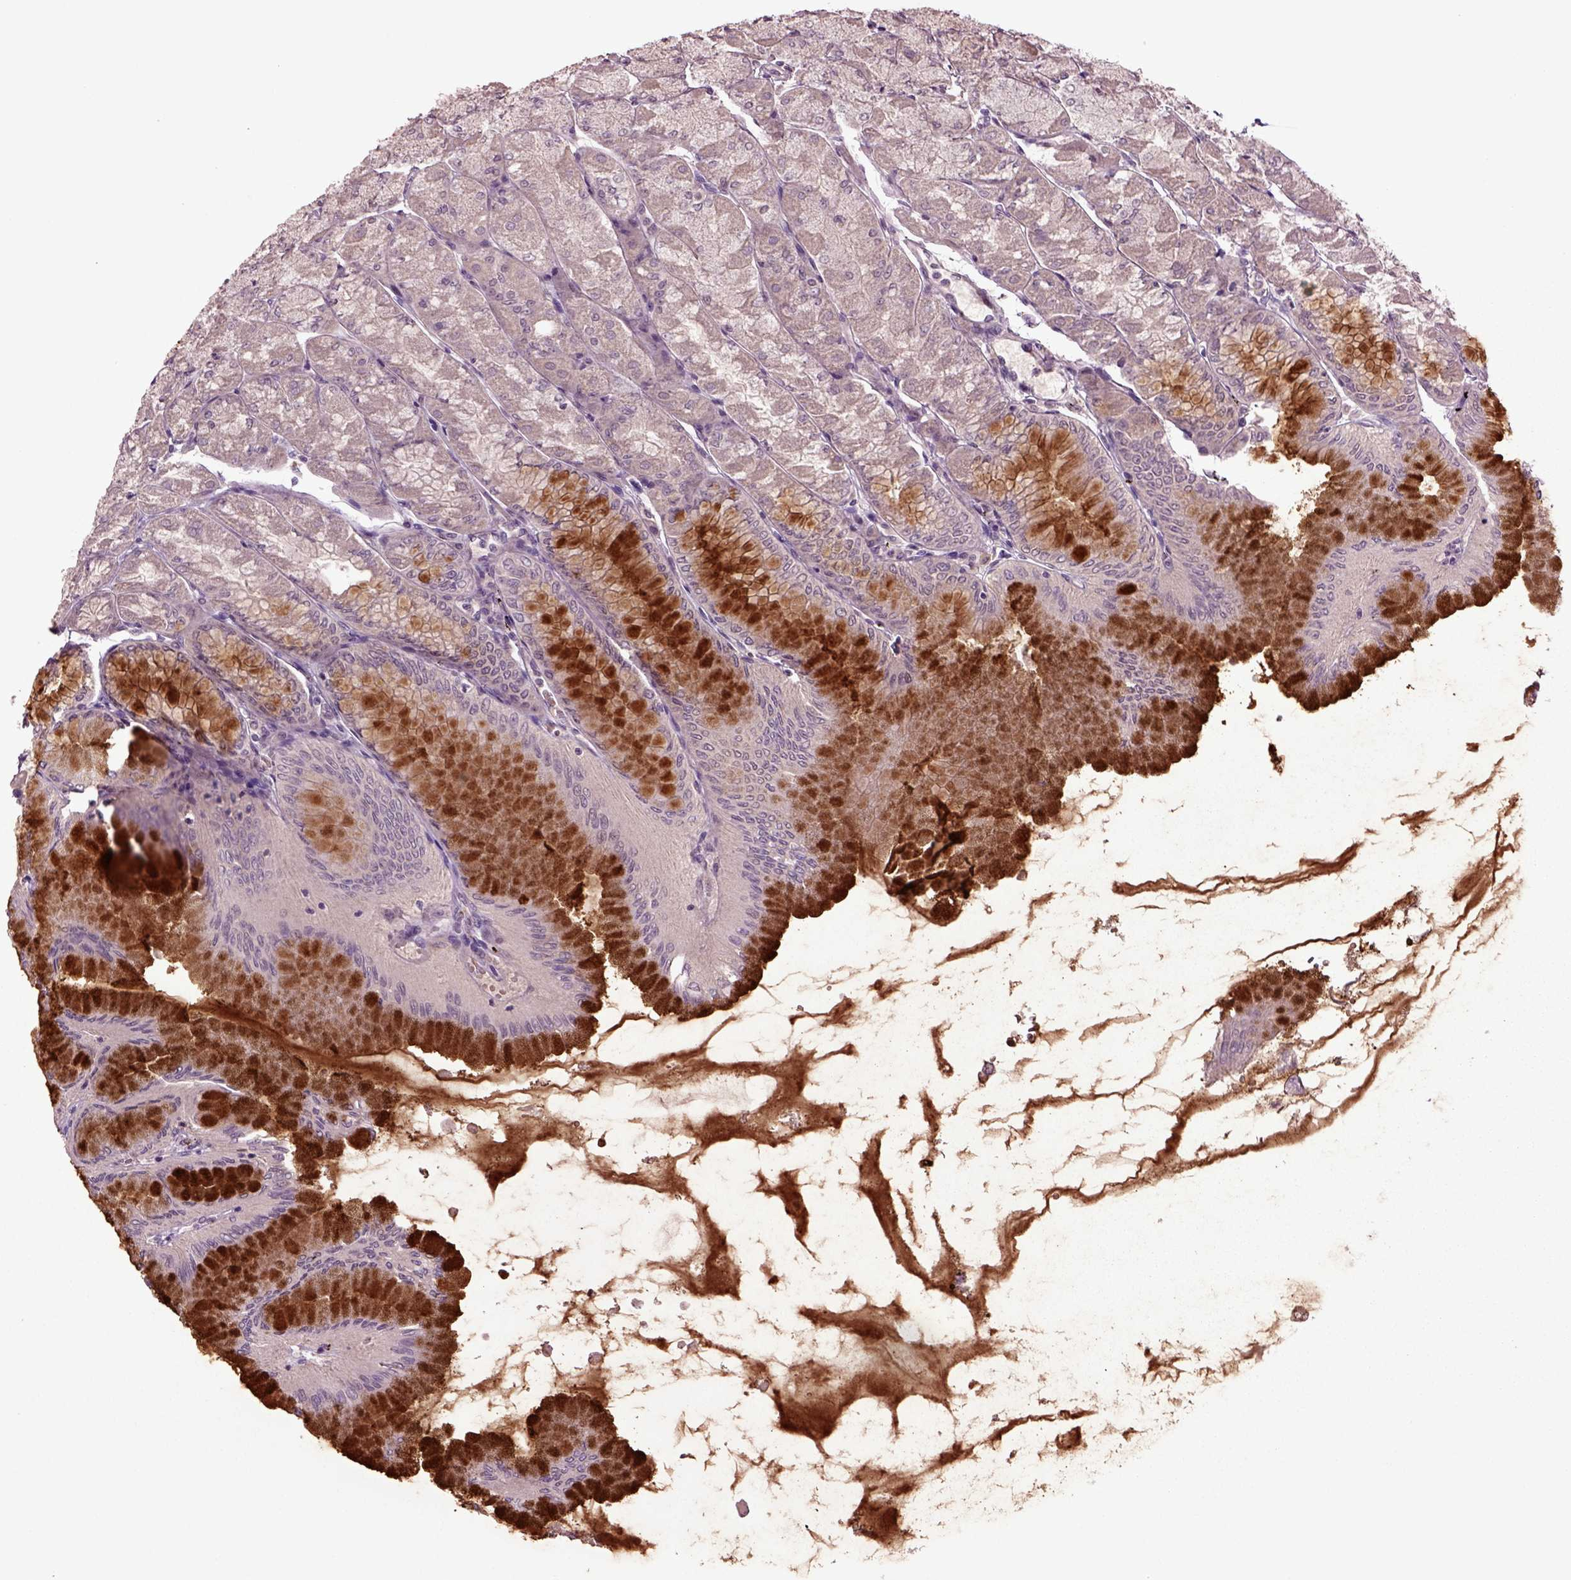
{"staining": {"intensity": "strong", "quantity": "25%-75%", "location": "cytoplasmic/membranous"}, "tissue": "stomach", "cell_type": "Glandular cells", "image_type": "normal", "snomed": [{"axis": "morphology", "description": "Normal tissue, NOS"}, {"axis": "topography", "description": "Stomach, upper"}], "caption": "Immunohistochemical staining of normal human stomach shows strong cytoplasmic/membranous protein expression in approximately 25%-75% of glandular cells. (brown staining indicates protein expression, while blue staining denotes nuclei).", "gene": "SLC17A6", "patient": {"sex": "male", "age": 60}}